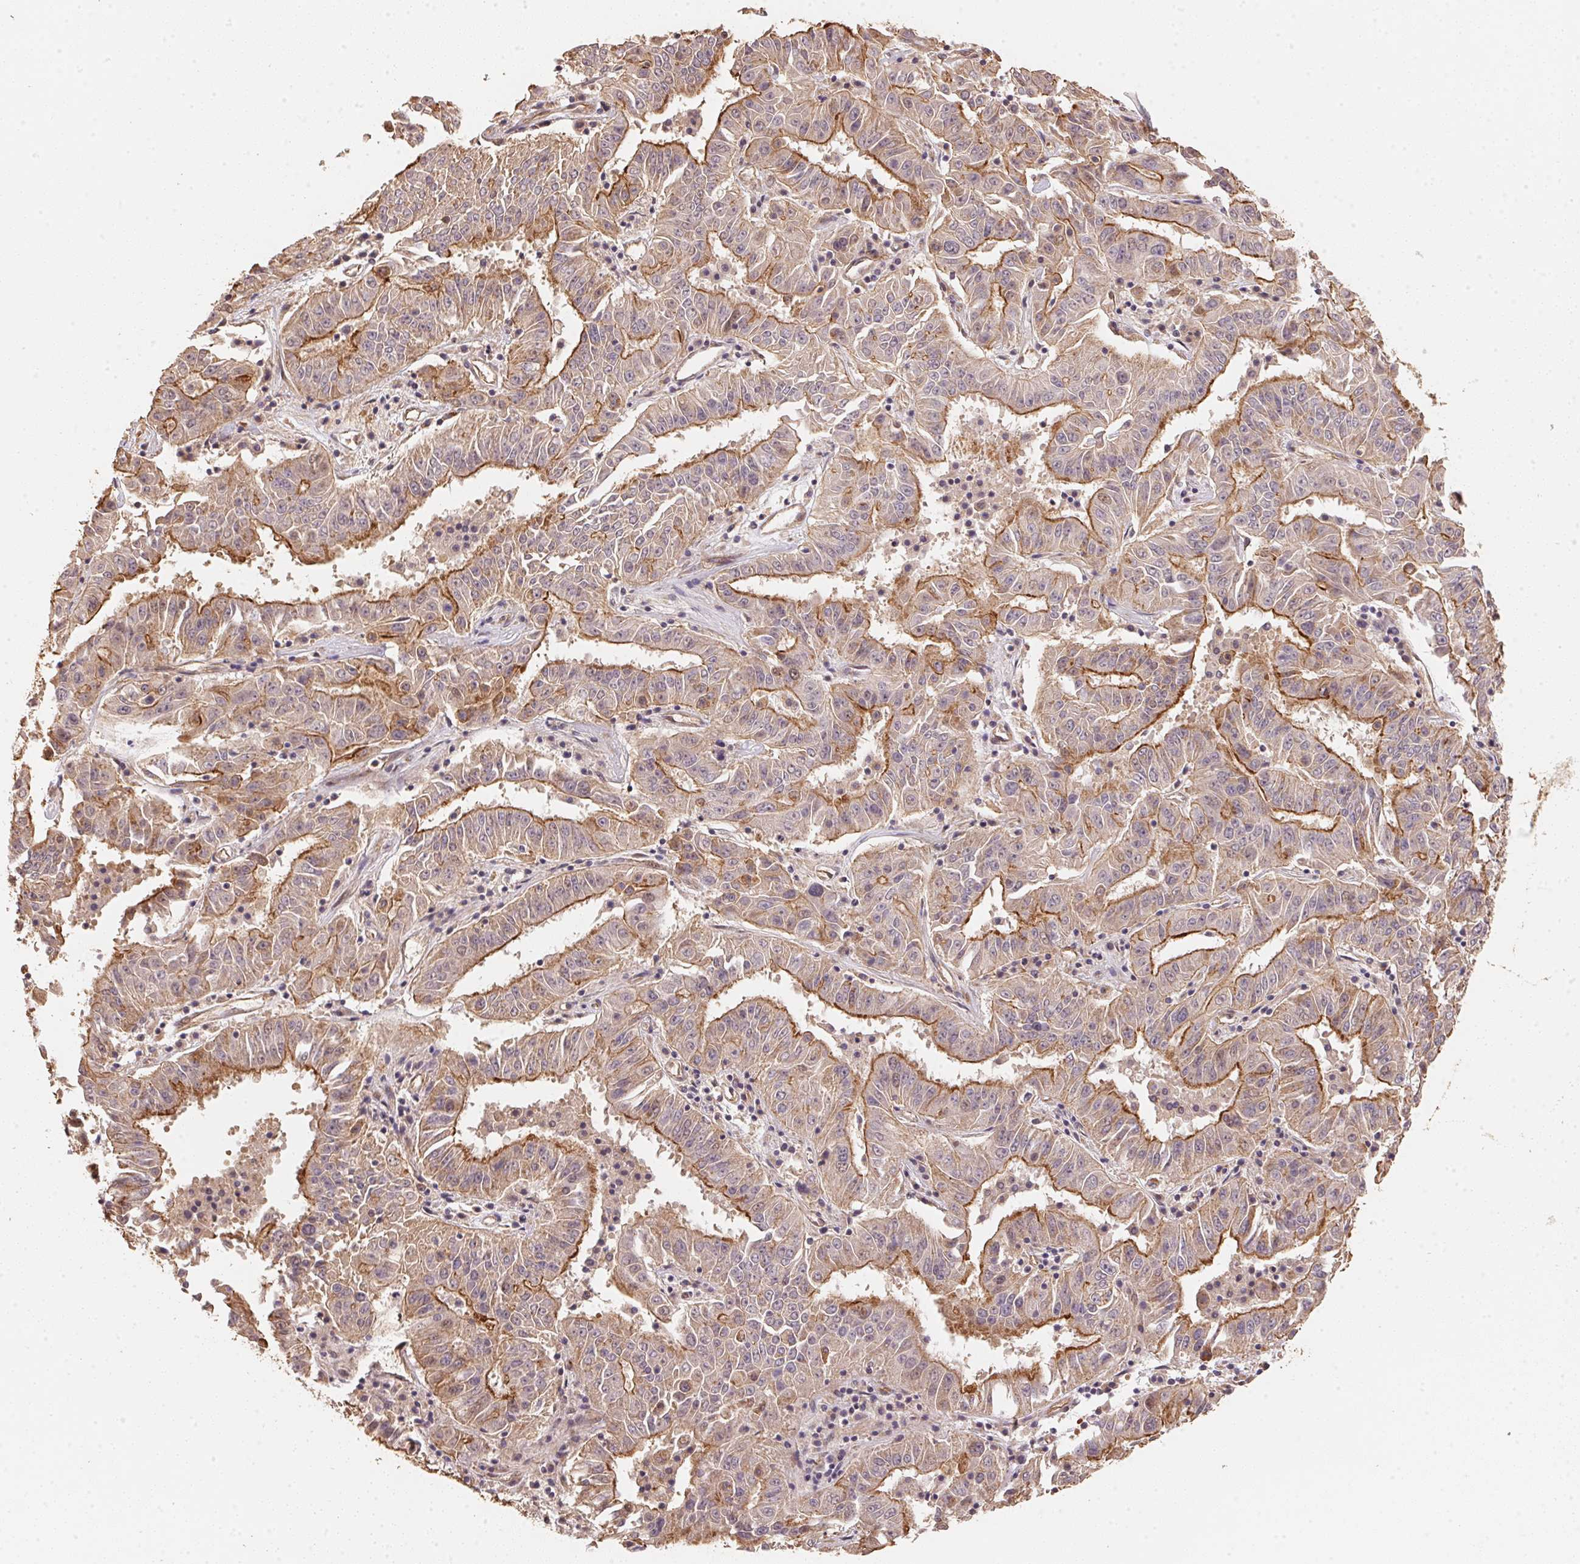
{"staining": {"intensity": "strong", "quantity": "25%-75%", "location": "cytoplasmic/membranous"}, "tissue": "pancreatic cancer", "cell_type": "Tumor cells", "image_type": "cancer", "snomed": [{"axis": "morphology", "description": "Adenocarcinoma, NOS"}, {"axis": "topography", "description": "Pancreas"}], "caption": "Strong cytoplasmic/membranous staining is identified in about 25%-75% of tumor cells in pancreatic cancer. (IHC, brightfield microscopy, high magnification).", "gene": "TMEM222", "patient": {"sex": "male", "age": 63}}